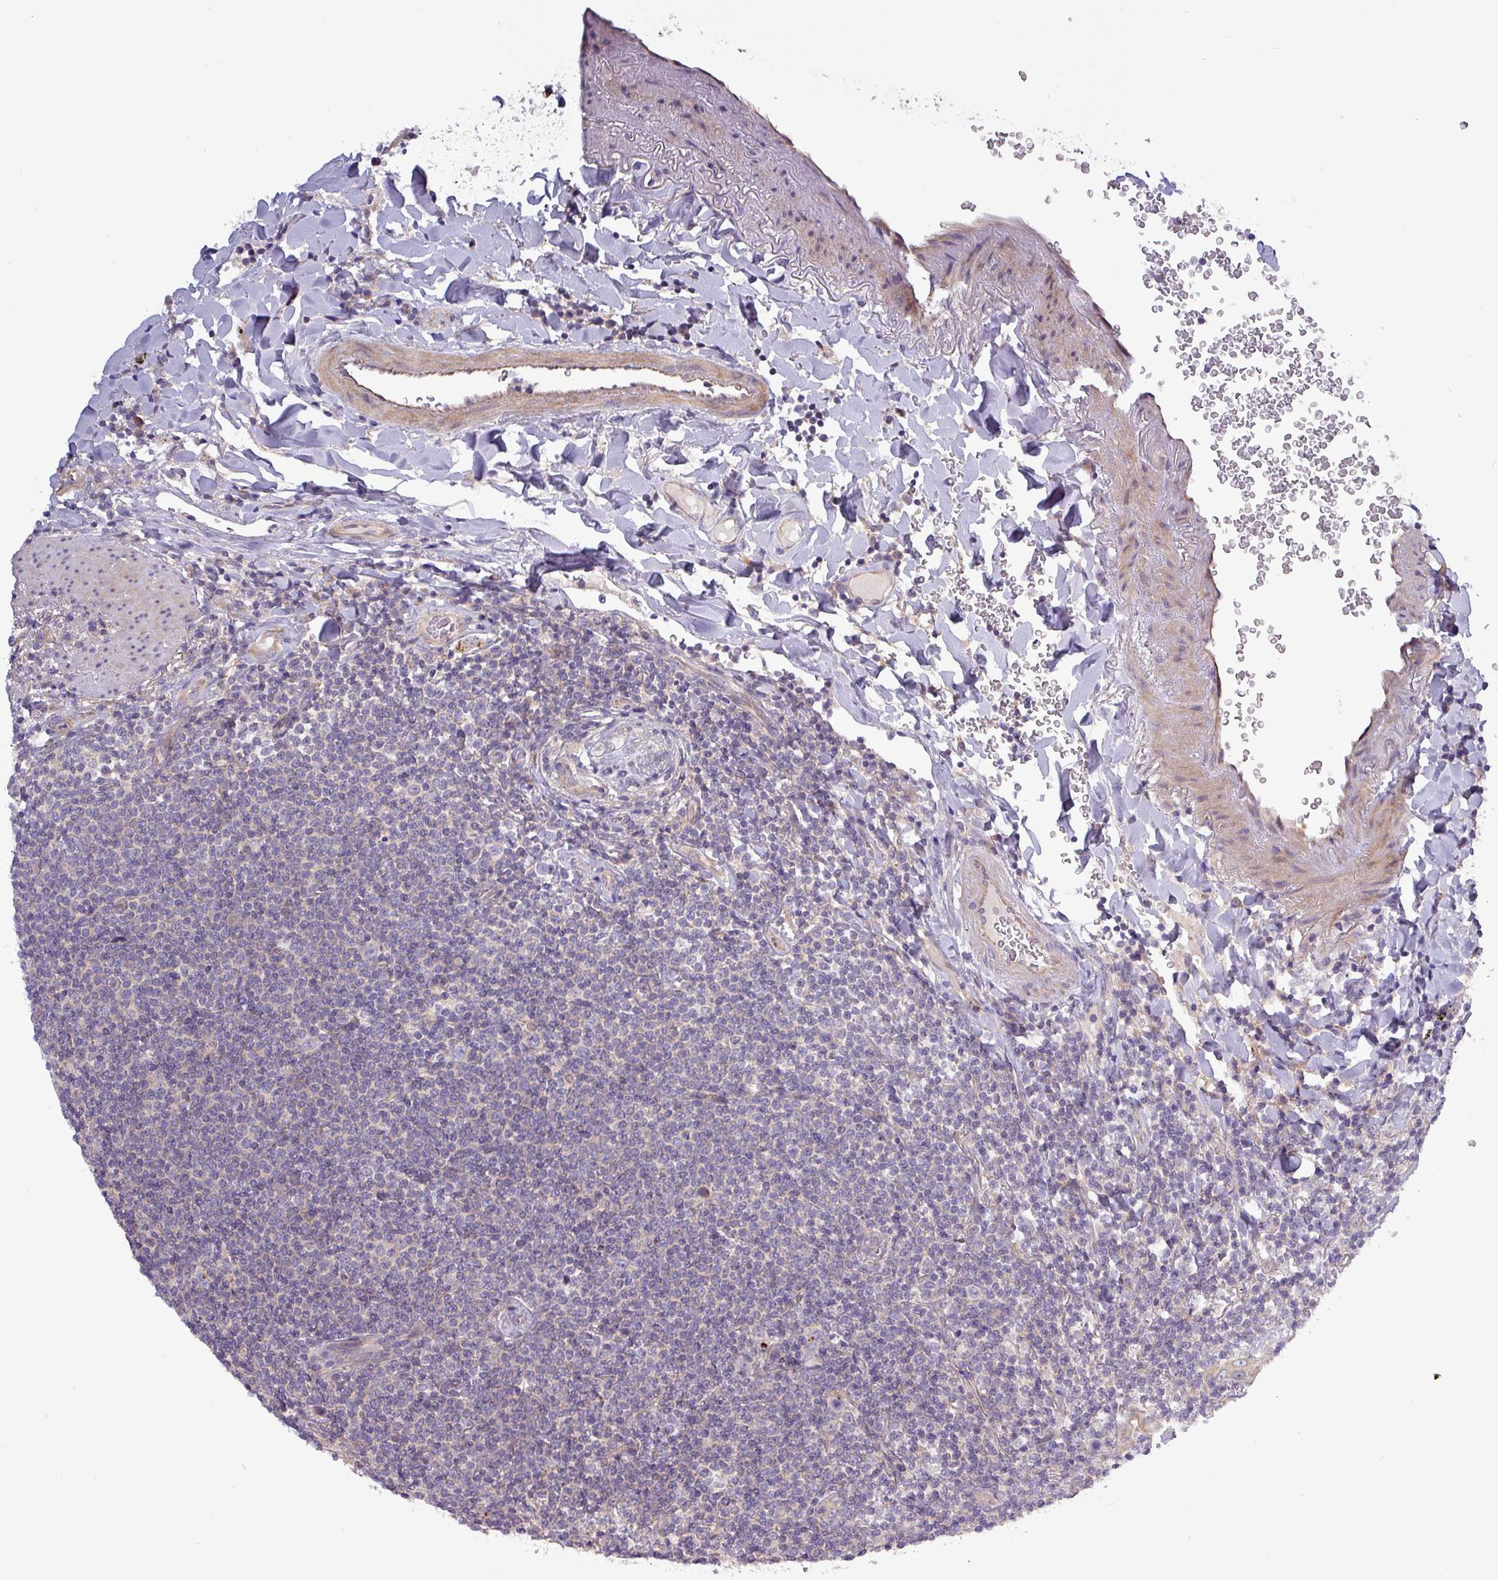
{"staining": {"intensity": "negative", "quantity": "none", "location": "none"}, "tissue": "lymphoma", "cell_type": "Tumor cells", "image_type": "cancer", "snomed": [{"axis": "morphology", "description": "Malignant lymphoma, non-Hodgkin's type, Low grade"}, {"axis": "topography", "description": "Lung"}], "caption": "The photomicrograph shows no significant expression in tumor cells of low-grade malignant lymphoma, non-Hodgkin's type. (DAB immunohistochemistry (IHC), high magnification).", "gene": "PLIN2", "patient": {"sex": "female", "age": 71}}